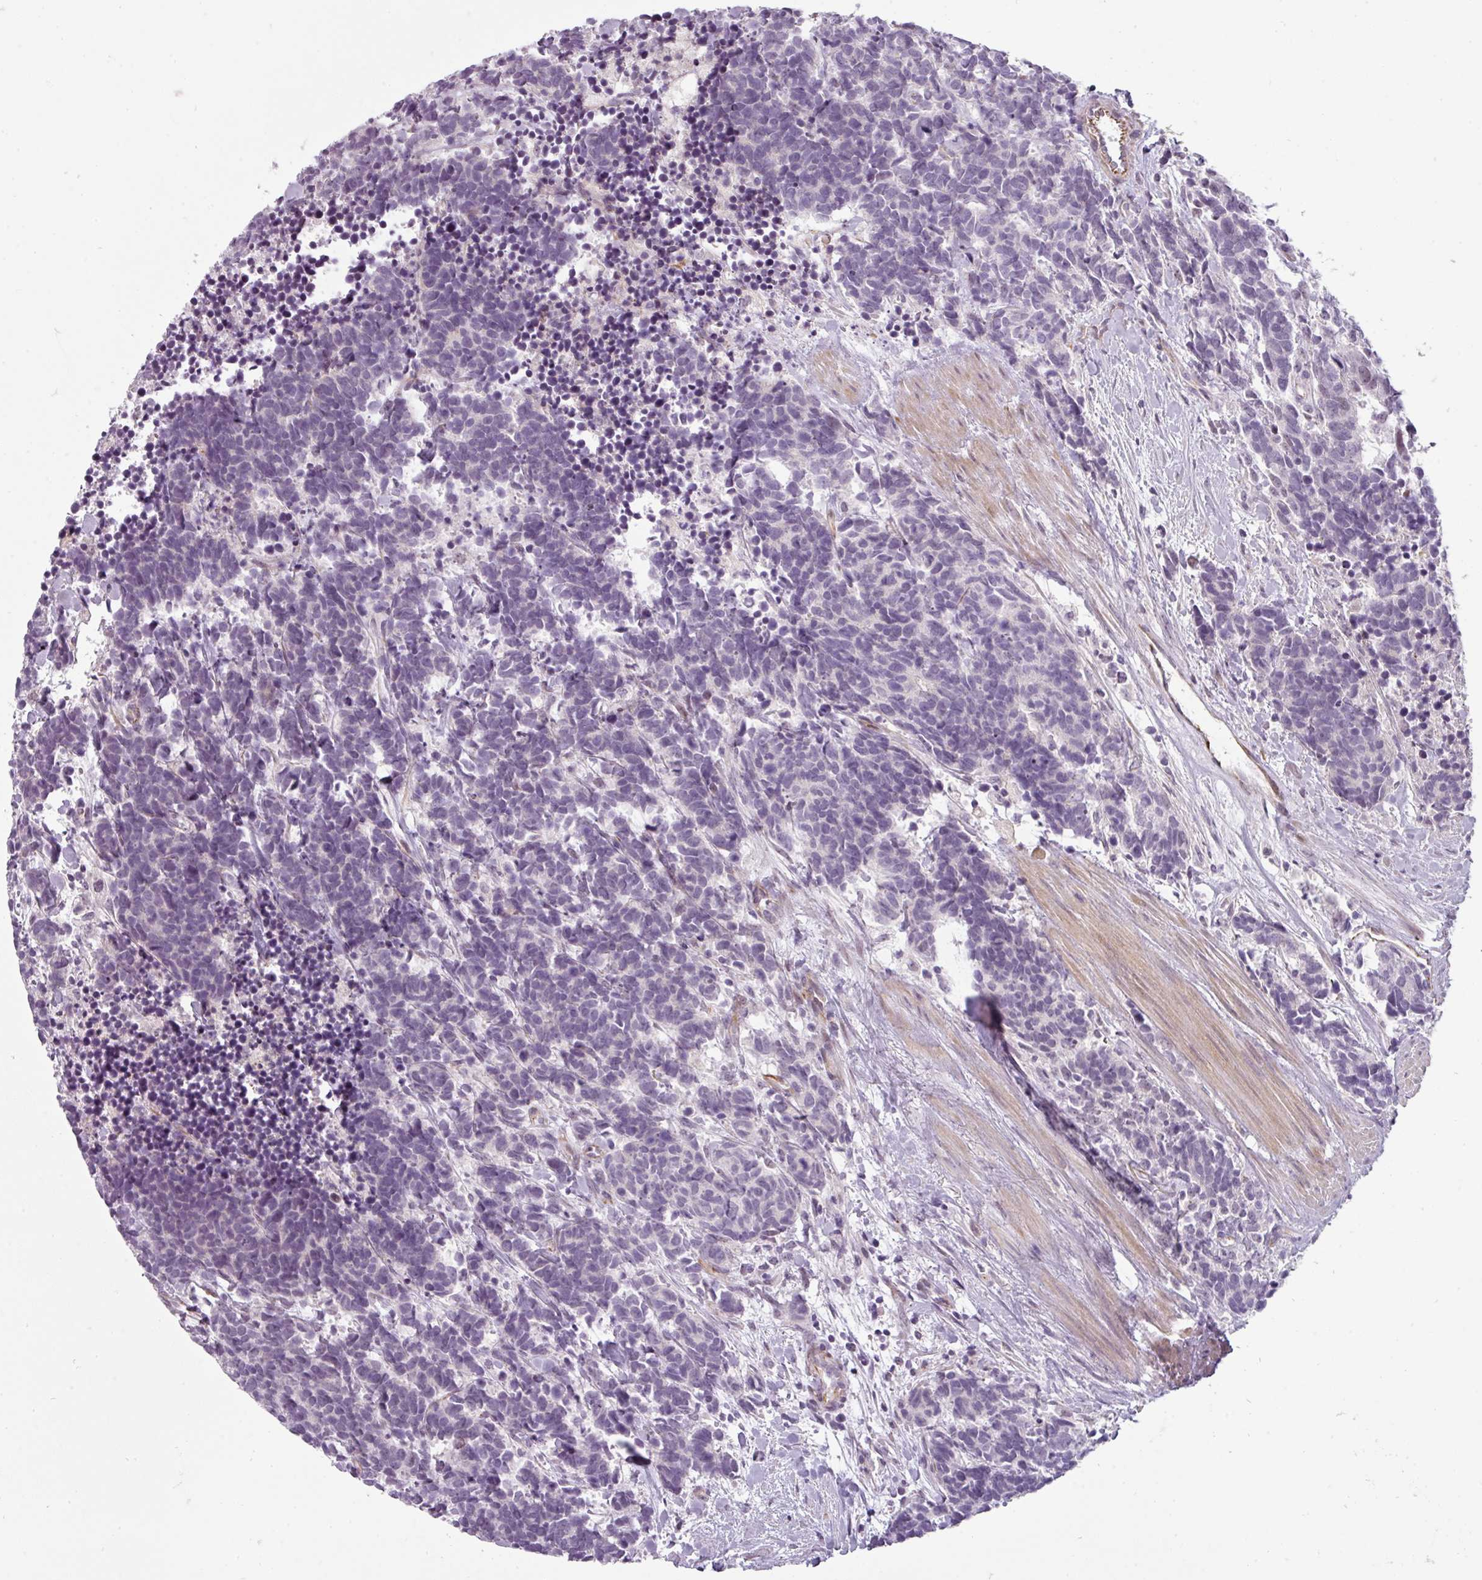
{"staining": {"intensity": "negative", "quantity": "none", "location": "none"}, "tissue": "carcinoid", "cell_type": "Tumor cells", "image_type": "cancer", "snomed": [{"axis": "morphology", "description": "Carcinoma, NOS"}, {"axis": "morphology", "description": "Carcinoid, malignant, NOS"}, {"axis": "topography", "description": "Prostate"}], "caption": "DAB (3,3'-diaminobenzidine) immunohistochemical staining of carcinoma shows no significant expression in tumor cells. (Immunohistochemistry, brightfield microscopy, high magnification).", "gene": "CHRDL1", "patient": {"sex": "male", "age": 57}}